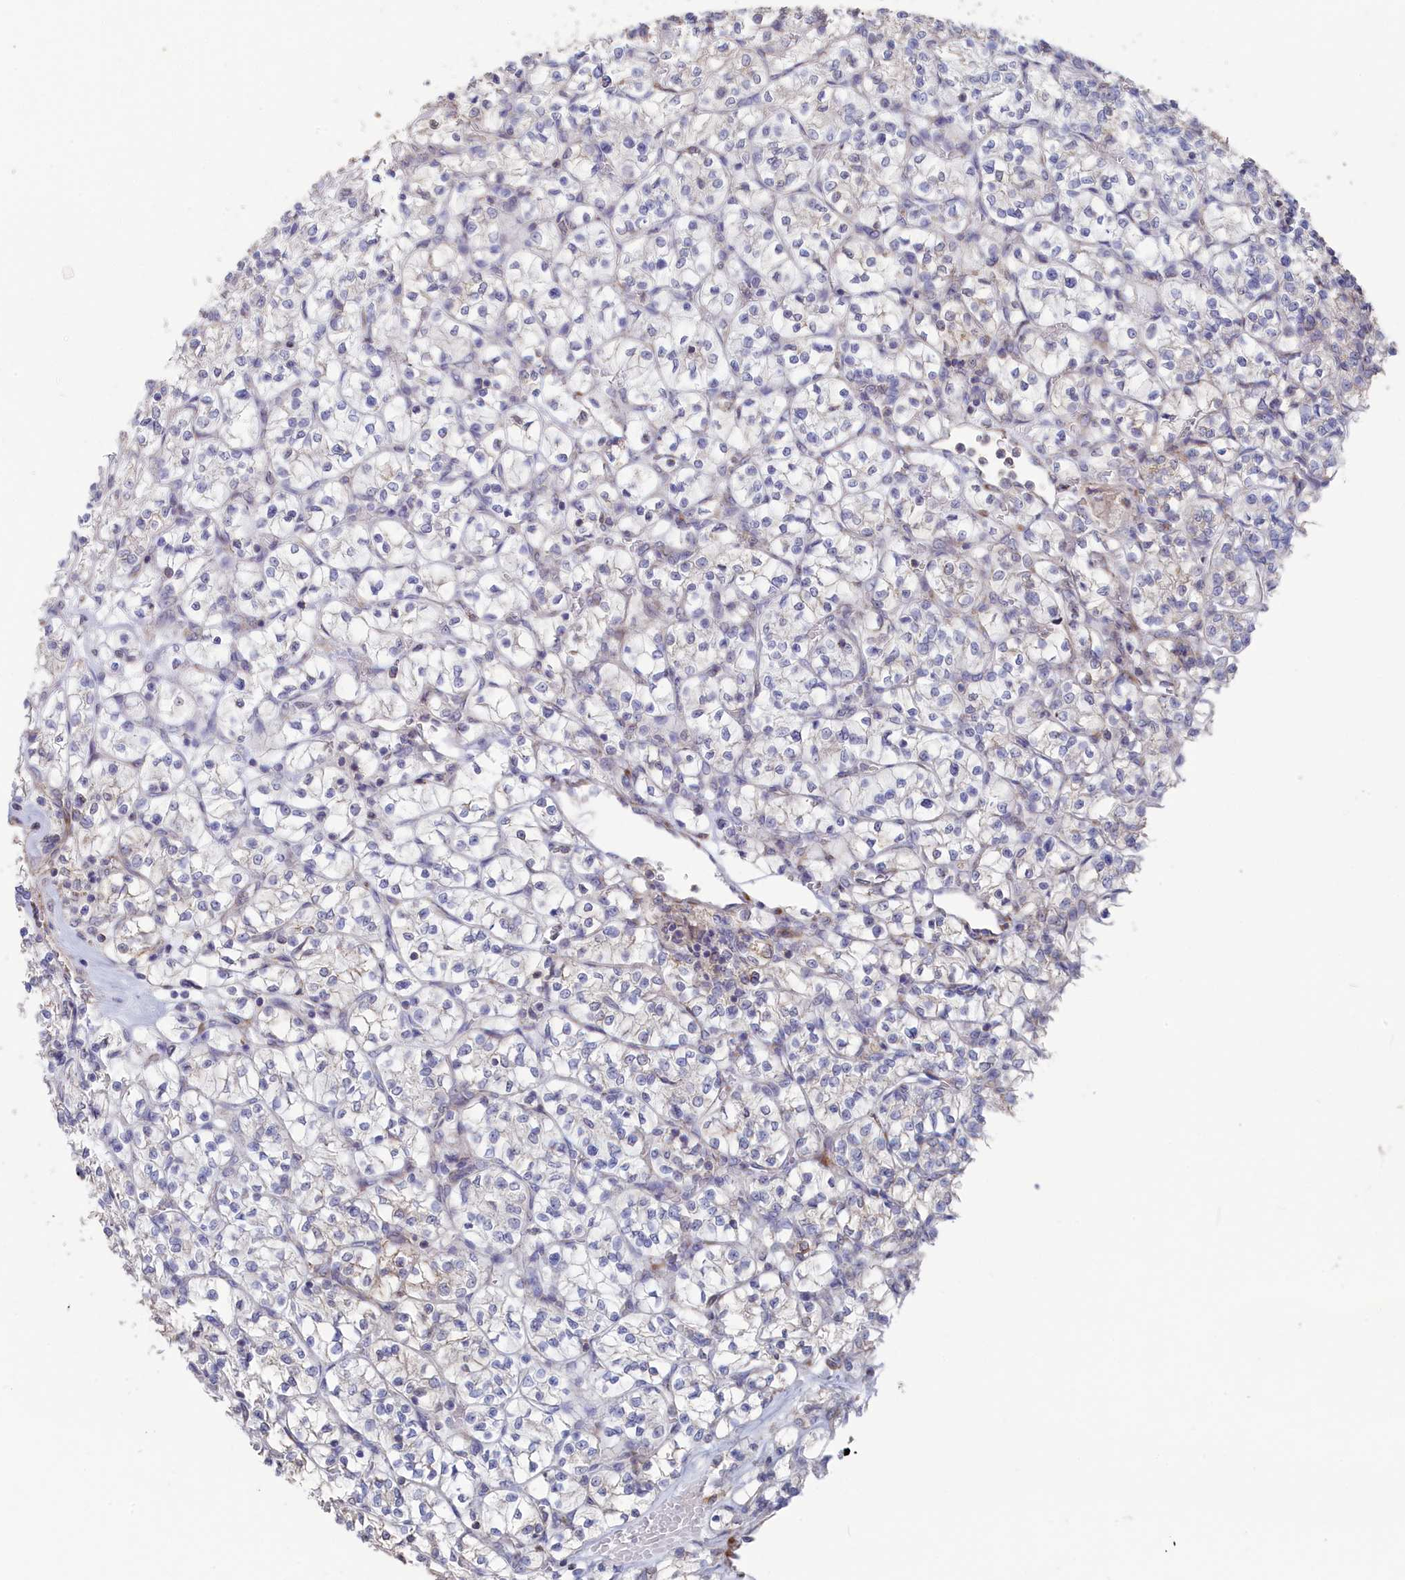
{"staining": {"intensity": "negative", "quantity": "none", "location": "none"}, "tissue": "renal cancer", "cell_type": "Tumor cells", "image_type": "cancer", "snomed": [{"axis": "morphology", "description": "Adenocarcinoma, NOS"}, {"axis": "topography", "description": "Kidney"}], "caption": "Renal adenocarcinoma was stained to show a protein in brown. There is no significant expression in tumor cells.", "gene": "SEMG2", "patient": {"sex": "female", "age": 64}}